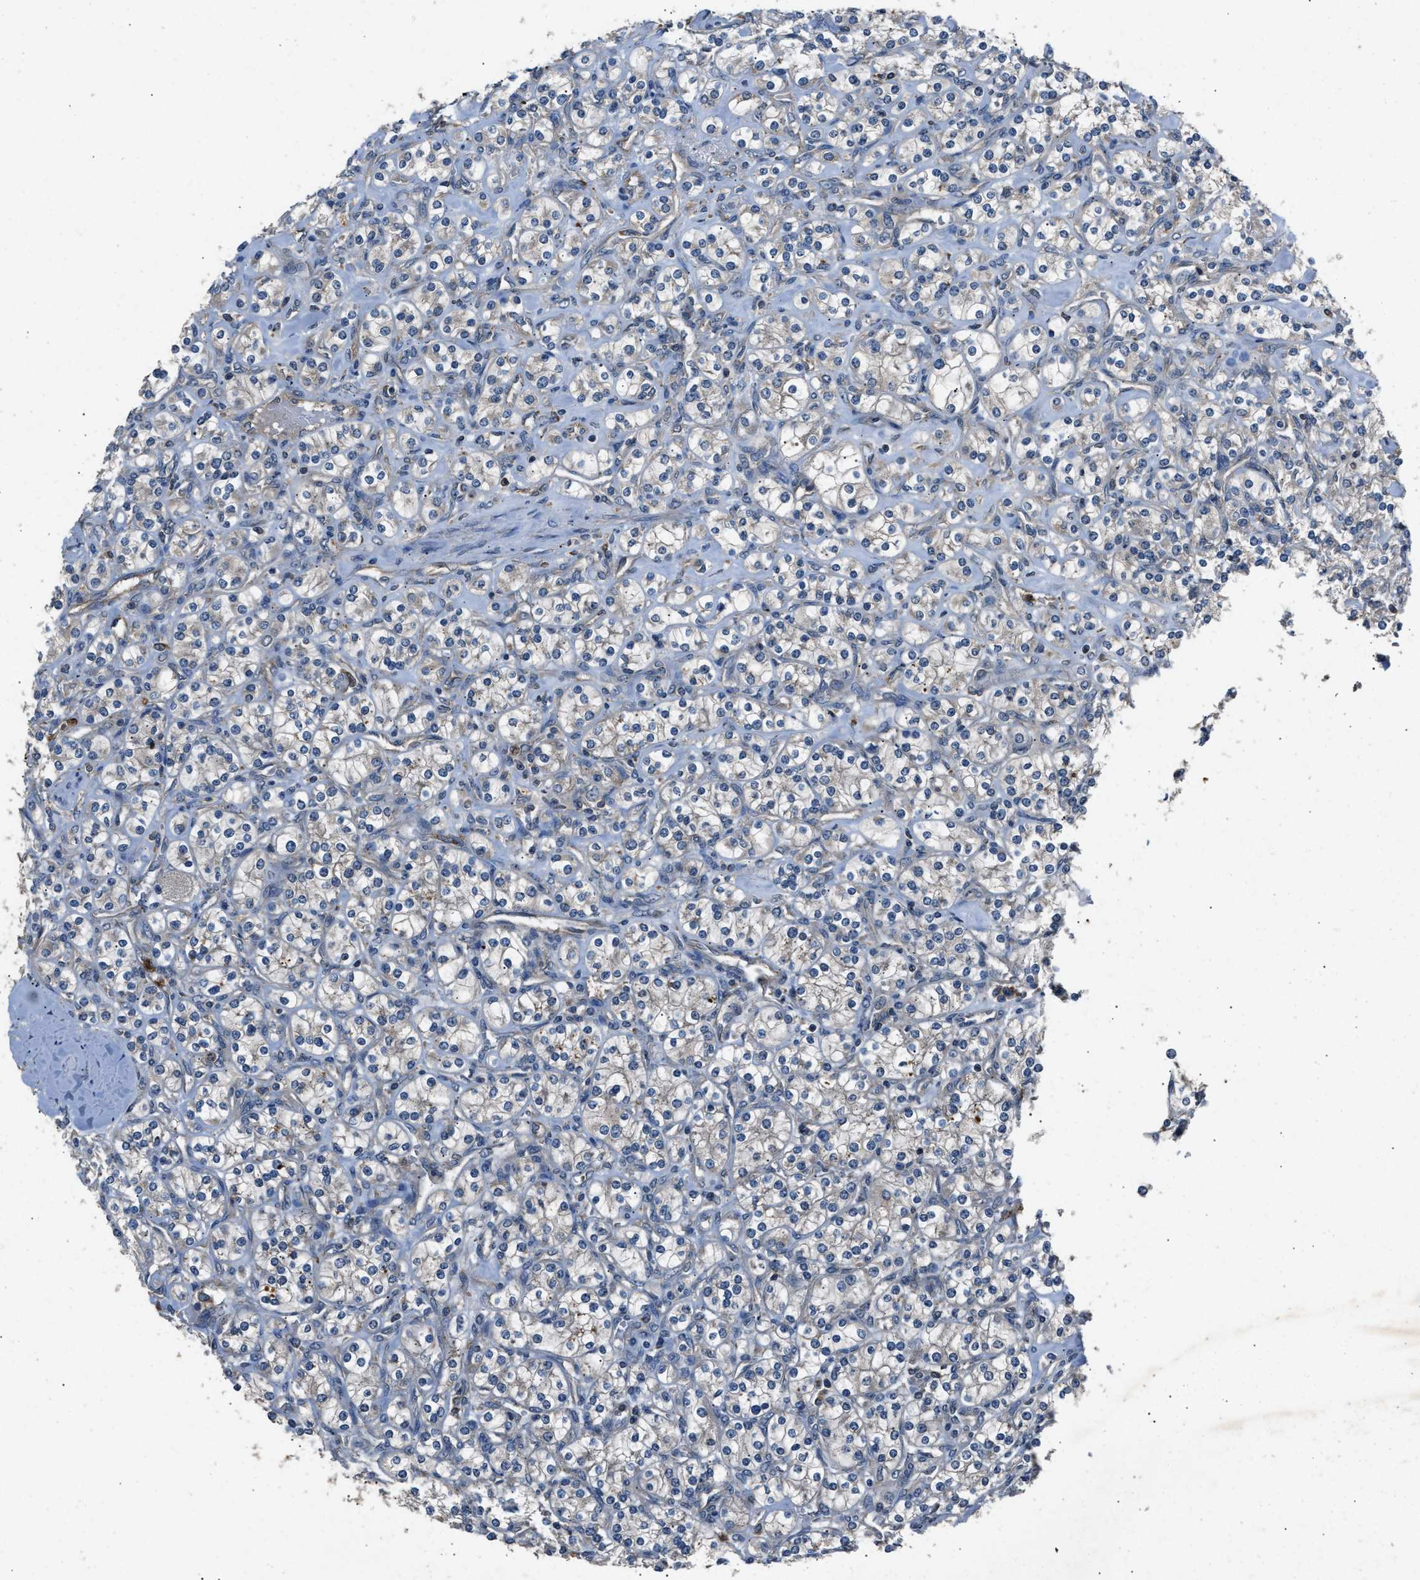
{"staining": {"intensity": "negative", "quantity": "none", "location": "none"}, "tissue": "renal cancer", "cell_type": "Tumor cells", "image_type": "cancer", "snomed": [{"axis": "morphology", "description": "Adenocarcinoma, NOS"}, {"axis": "topography", "description": "Kidney"}], "caption": "Histopathology image shows no protein positivity in tumor cells of adenocarcinoma (renal) tissue.", "gene": "PPID", "patient": {"sex": "male", "age": 77}}